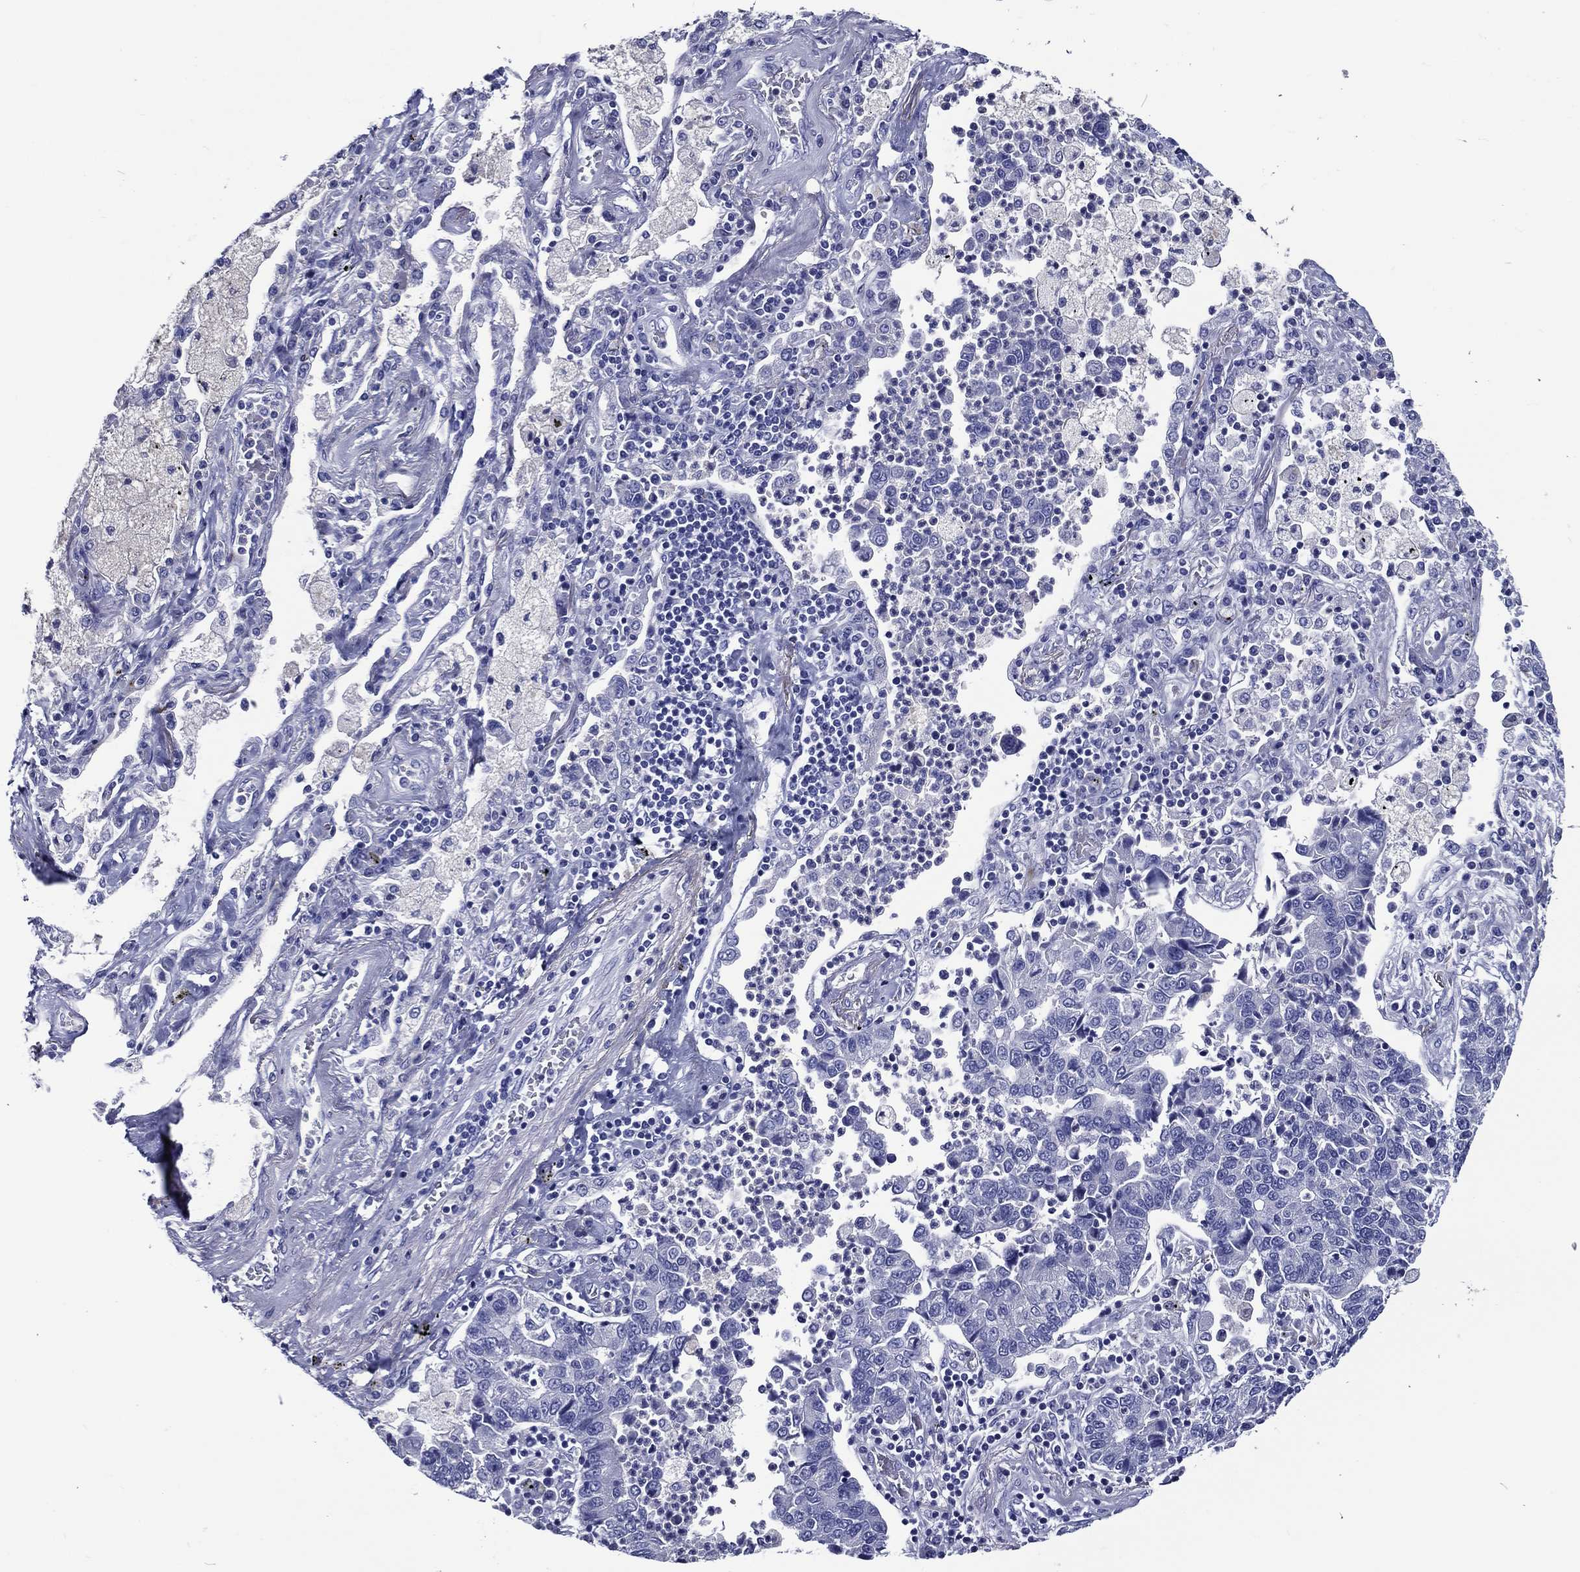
{"staining": {"intensity": "negative", "quantity": "none", "location": "none"}, "tissue": "lung cancer", "cell_type": "Tumor cells", "image_type": "cancer", "snomed": [{"axis": "morphology", "description": "Adenocarcinoma, NOS"}, {"axis": "topography", "description": "Lung"}], "caption": "This is an immunohistochemistry (IHC) micrograph of lung cancer (adenocarcinoma). There is no expression in tumor cells.", "gene": "ACE2", "patient": {"sex": "female", "age": 57}}